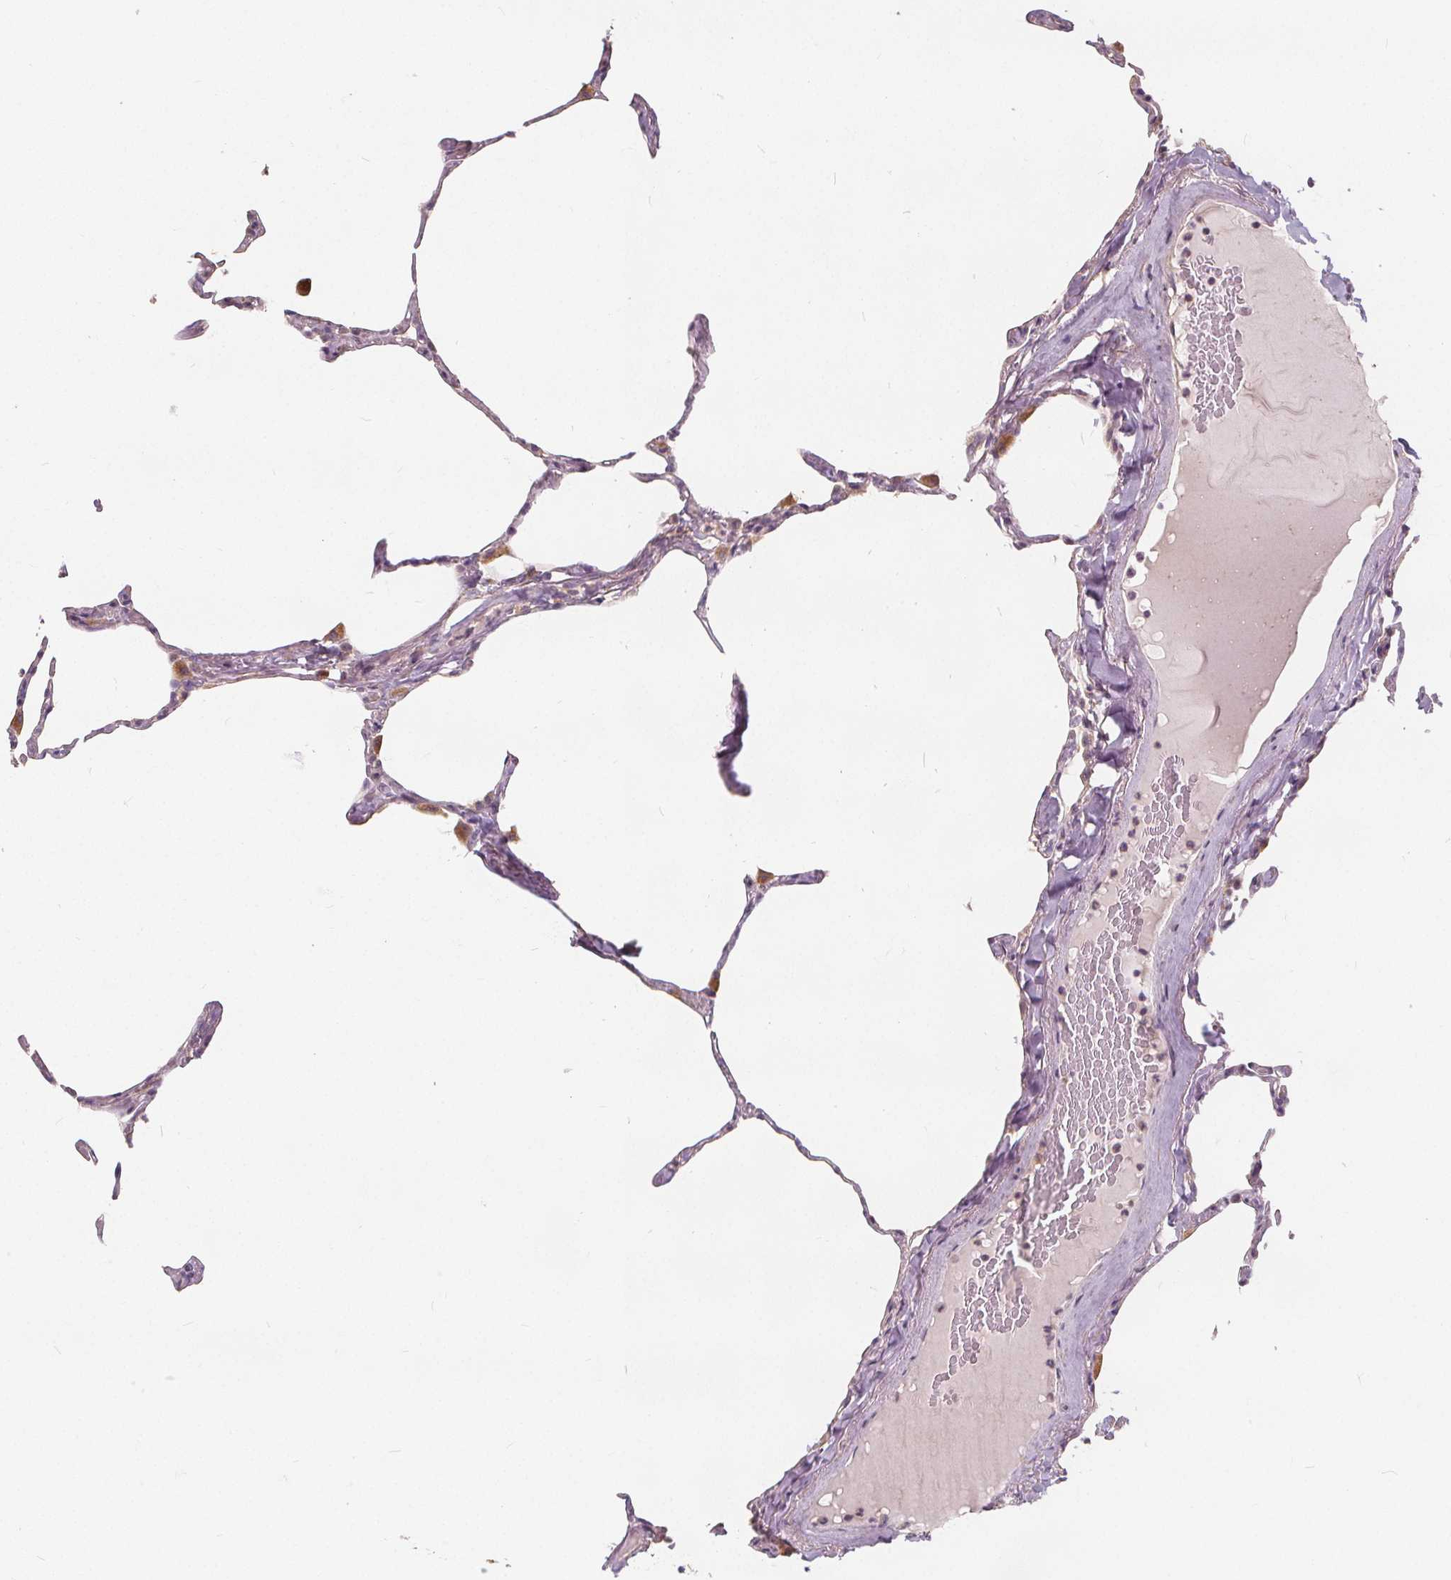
{"staining": {"intensity": "negative", "quantity": "none", "location": "none"}, "tissue": "lung", "cell_type": "Alveolar cells", "image_type": "normal", "snomed": [{"axis": "morphology", "description": "Normal tissue, NOS"}, {"axis": "topography", "description": "Lung"}], "caption": "Immunohistochemistry (IHC) histopathology image of benign lung stained for a protein (brown), which reveals no expression in alveolar cells.", "gene": "DRC3", "patient": {"sex": "male", "age": 65}}